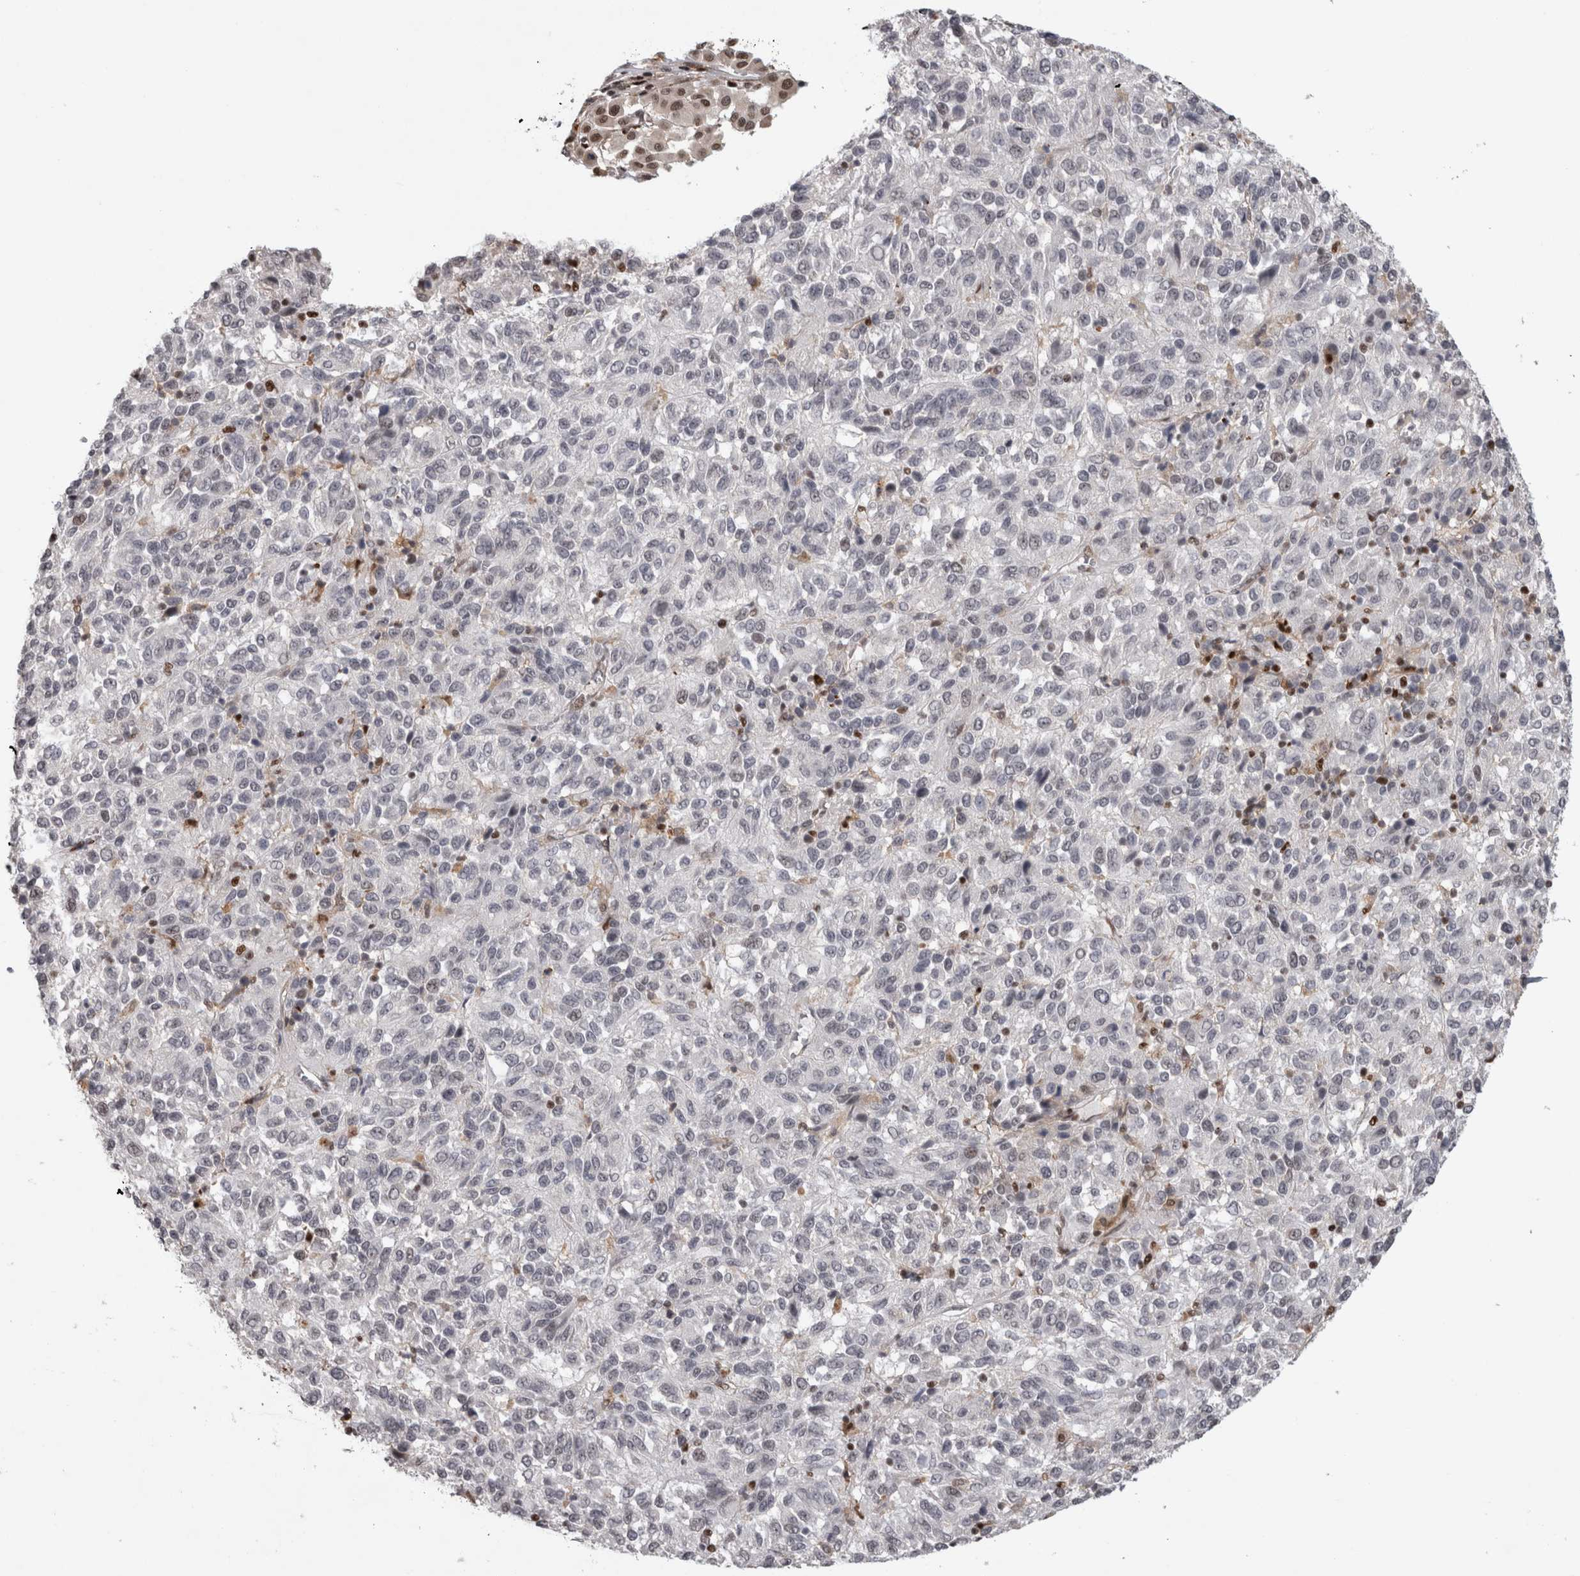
{"staining": {"intensity": "negative", "quantity": "none", "location": "none"}, "tissue": "melanoma", "cell_type": "Tumor cells", "image_type": "cancer", "snomed": [{"axis": "morphology", "description": "Malignant melanoma, Metastatic site"}, {"axis": "topography", "description": "Lung"}], "caption": "IHC of malignant melanoma (metastatic site) reveals no positivity in tumor cells.", "gene": "SRARP", "patient": {"sex": "male", "age": 64}}